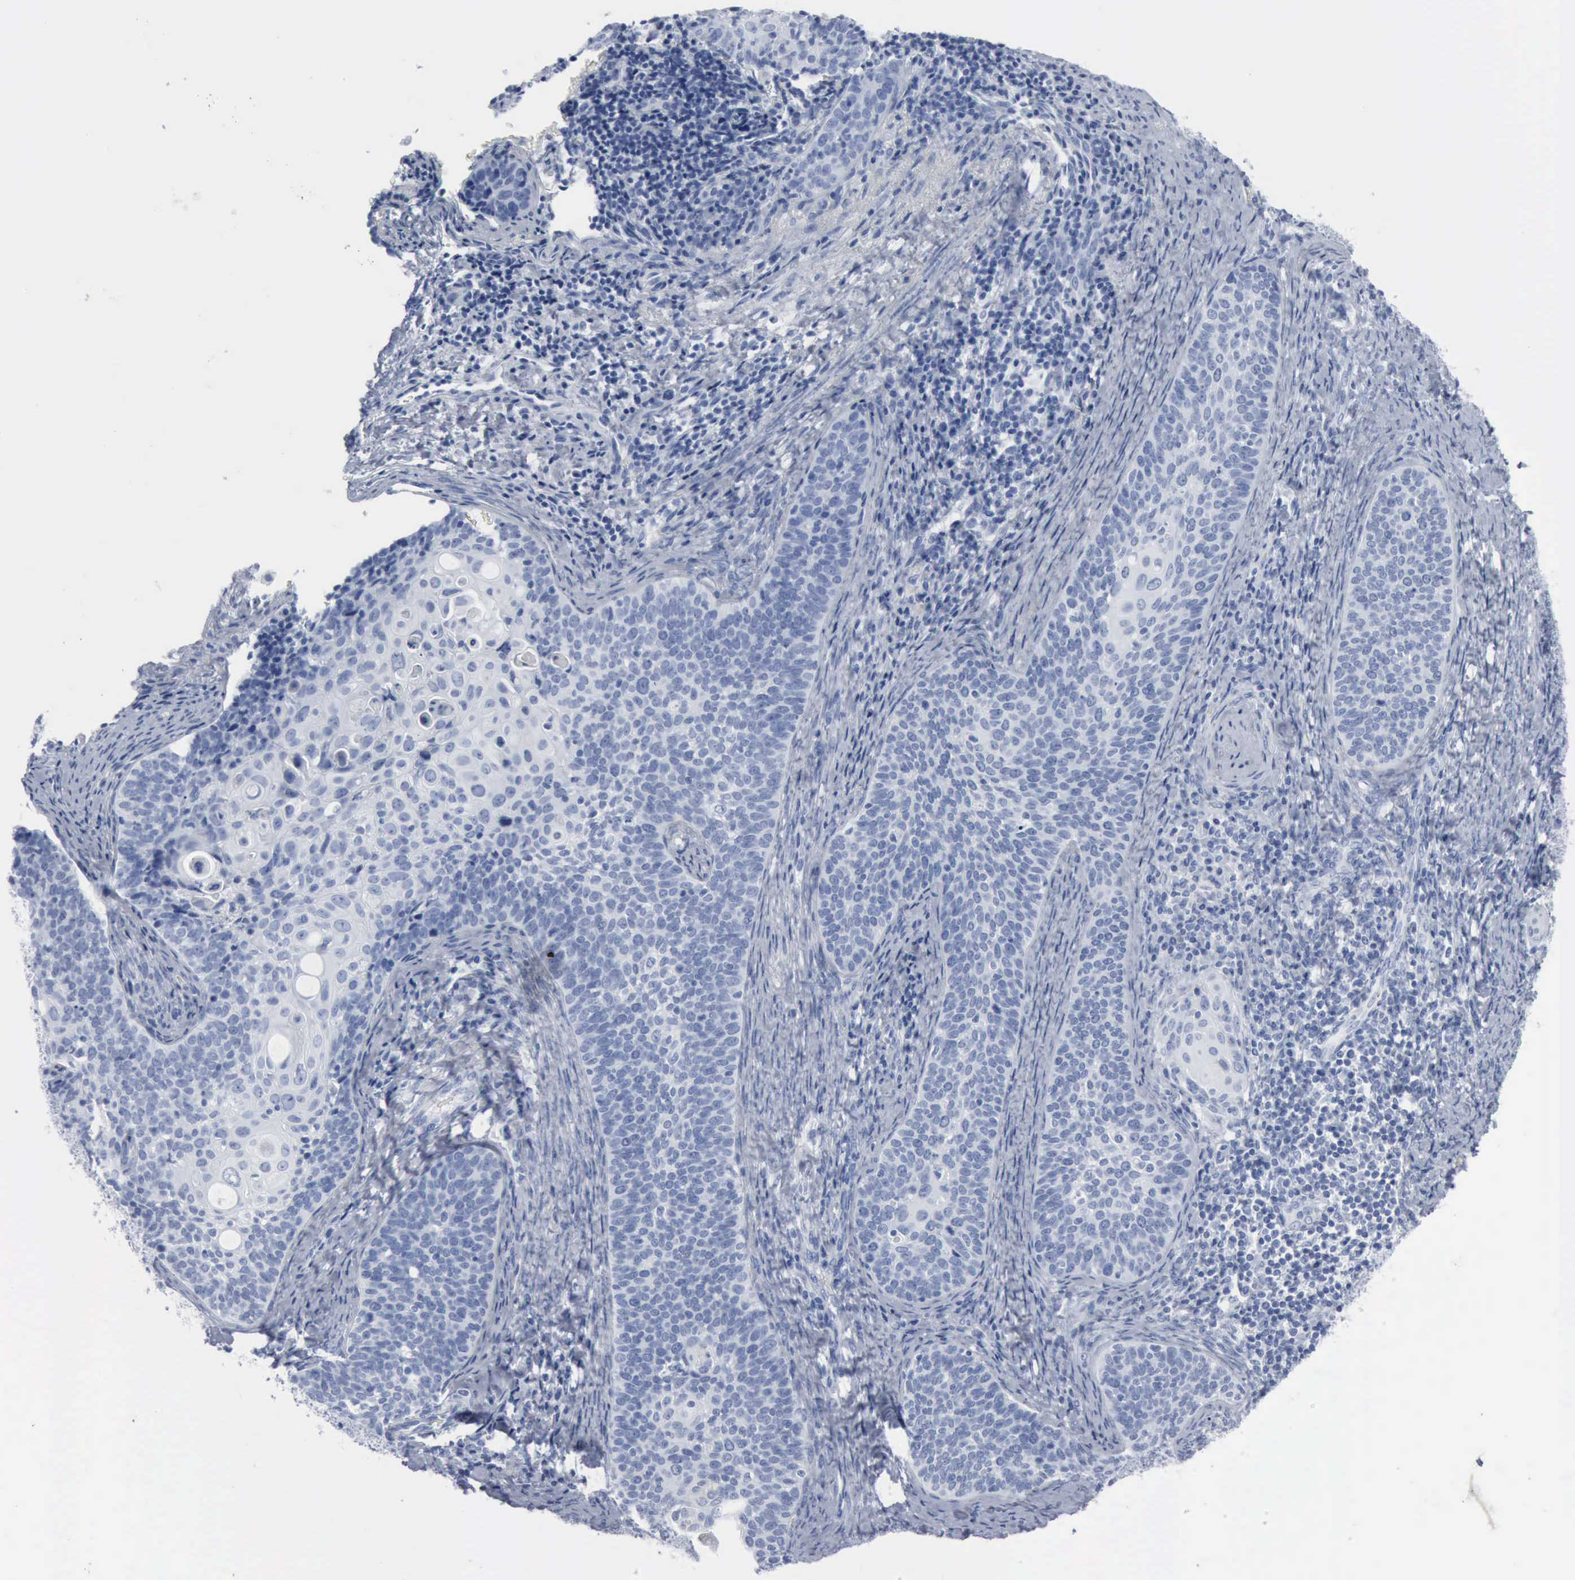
{"staining": {"intensity": "negative", "quantity": "none", "location": "none"}, "tissue": "cervical cancer", "cell_type": "Tumor cells", "image_type": "cancer", "snomed": [{"axis": "morphology", "description": "Squamous cell carcinoma, NOS"}, {"axis": "topography", "description": "Cervix"}], "caption": "Tumor cells show no significant protein positivity in cervical cancer (squamous cell carcinoma).", "gene": "DMD", "patient": {"sex": "female", "age": 33}}